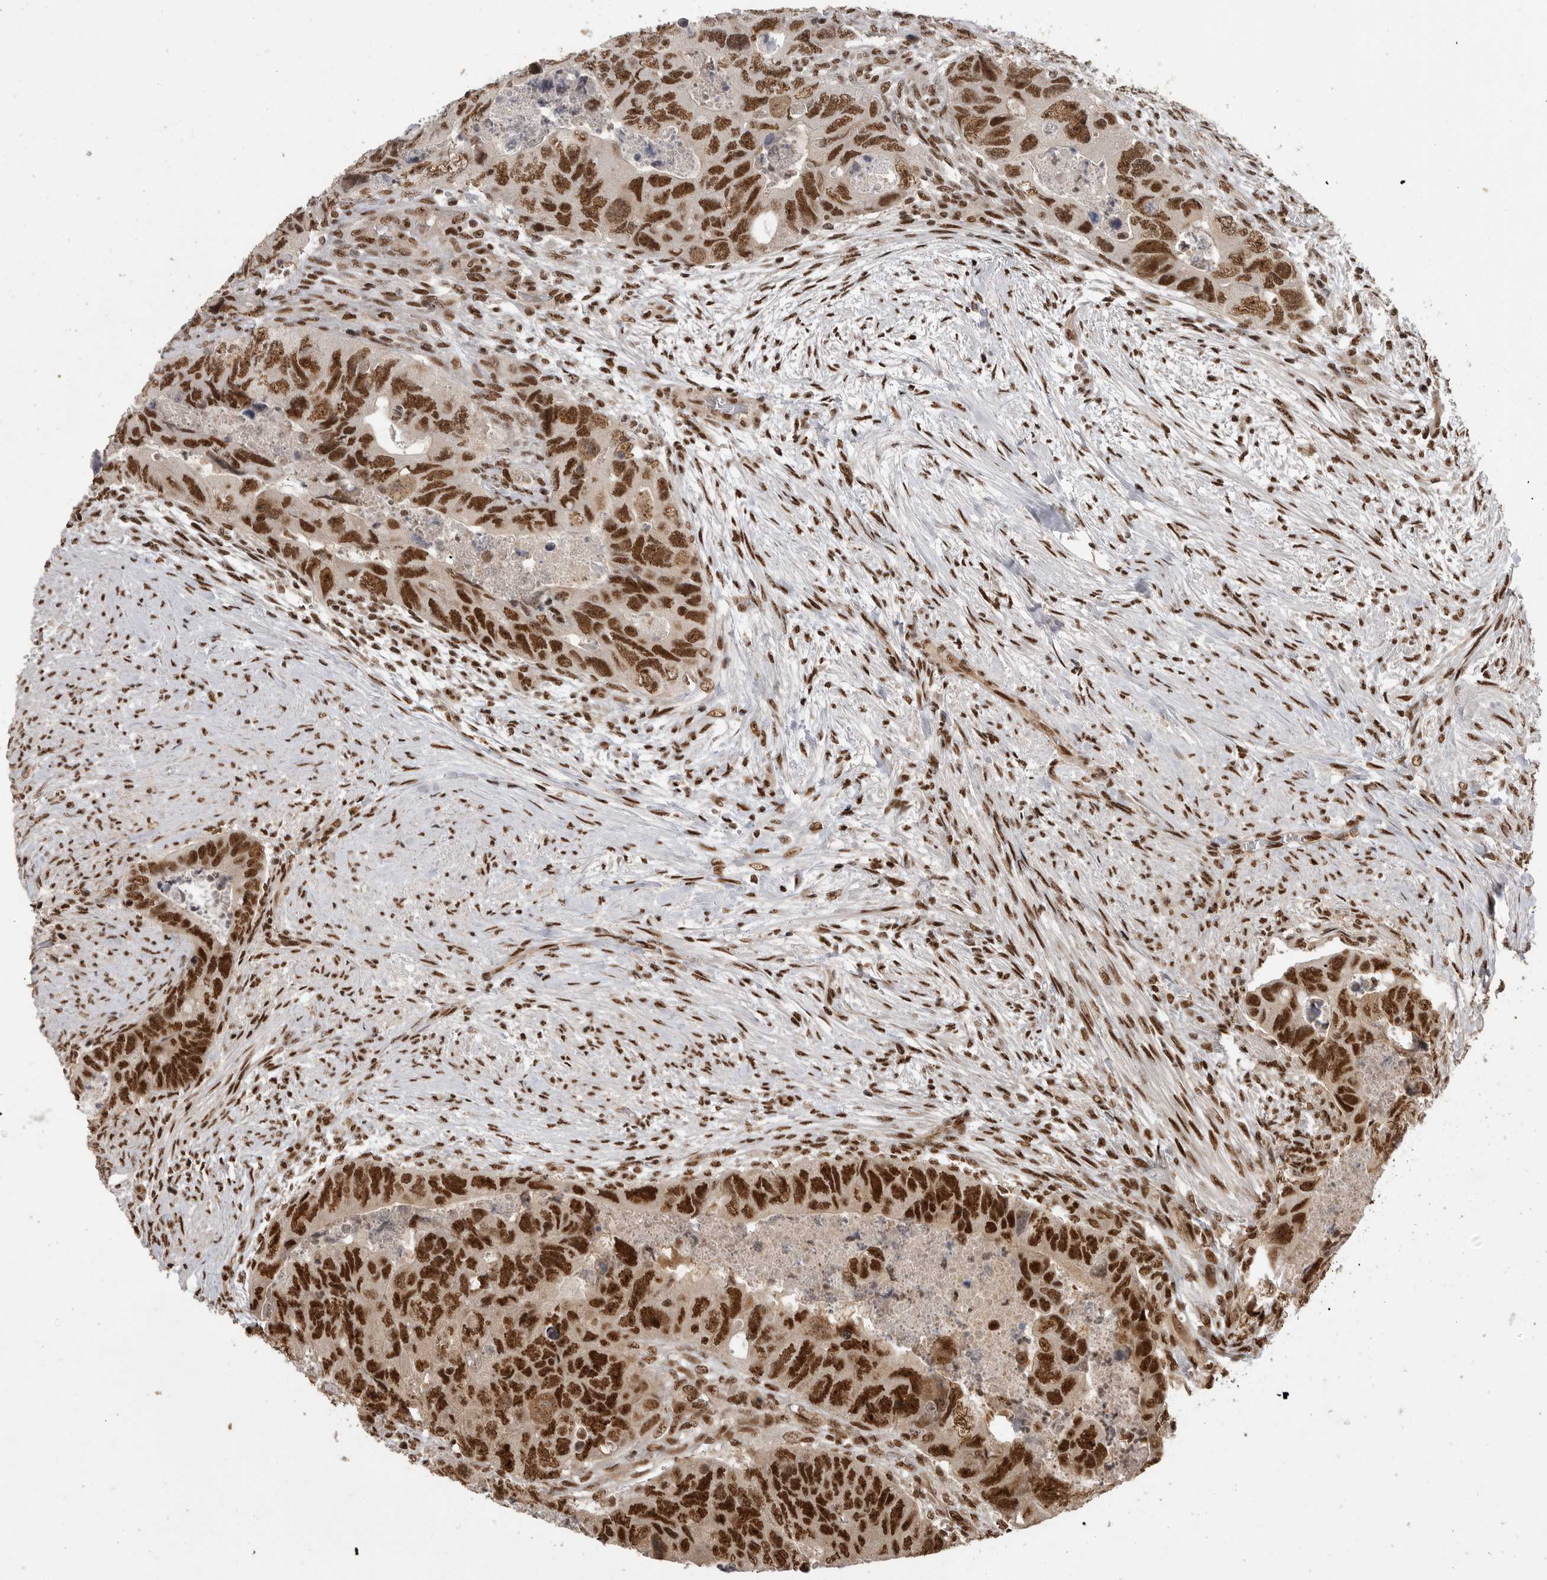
{"staining": {"intensity": "strong", "quantity": ">75%", "location": "nuclear"}, "tissue": "colorectal cancer", "cell_type": "Tumor cells", "image_type": "cancer", "snomed": [{"axis": "morphology", "description": "Adenocarcinoma, NOS"}, {"axis": "topography", "description": "Rectum"}], "caption": "Protein expression analysis of colorectal cancer exhibits strong nuclear staining in about >75% of tumor cells.", "gene": "PPP1R8", "patient": {"sex": "male", "age": 63}}